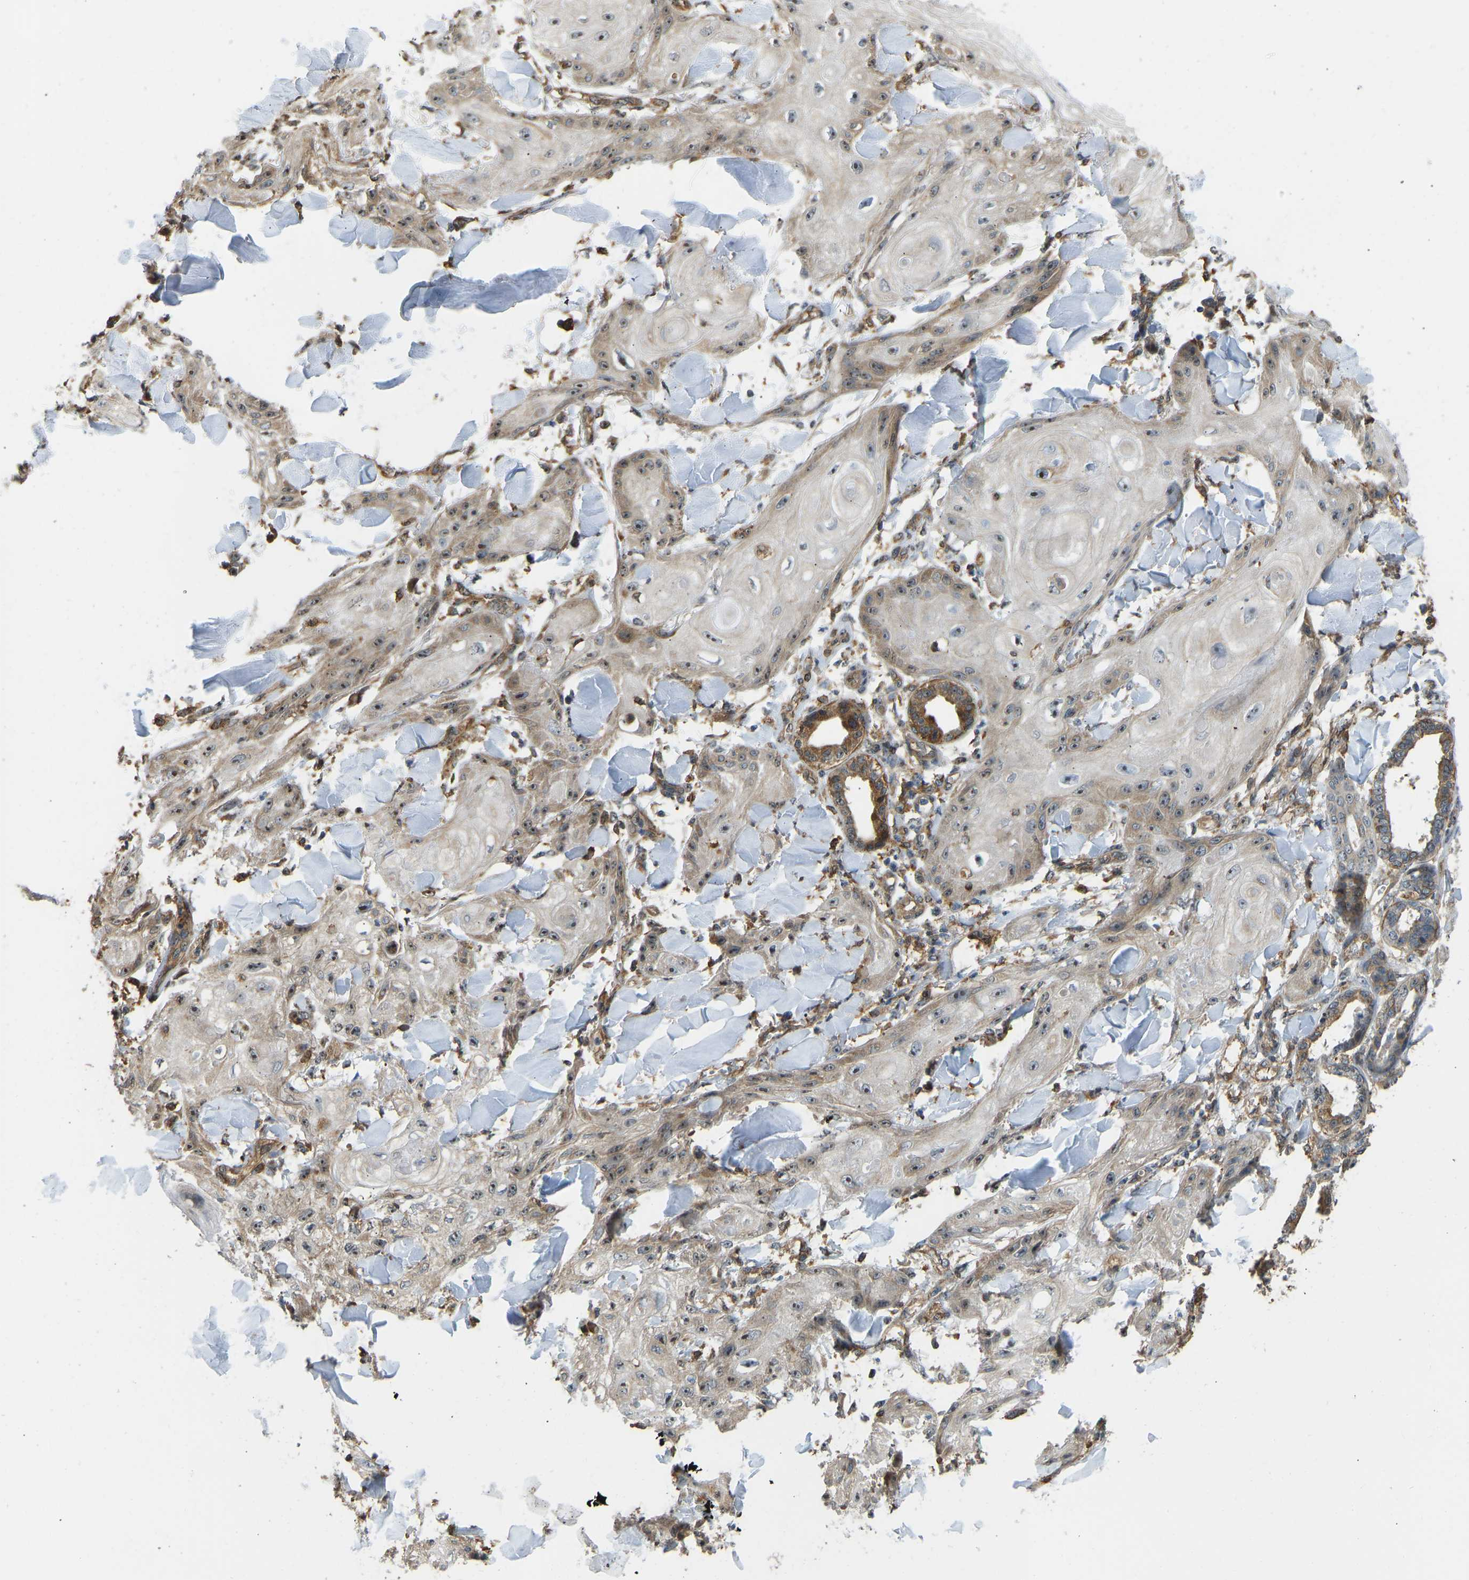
{"staining": {"intensity": "strong", "quantity": ">75%", "location": "cytoplasmic/membranous,nuclear"}, "tissue": "skin cancer", "cell_type": "Tumor cells", "image_type": "cancer", "snomed": [{"axis": "morphology", "description": "Squamous cell carcinoma, NOS"}, {"axis": "topography", "description": "Skin"}], "caption": "A brown stain shows strong cytoplasmic/membranous and nuclear expression of a protein in squamous cell carcinoma (skin) tumor cells. The staining was performed using DAB (3,3'-diaminobenzidine) to visualize the protein expression in brown, while the nuclei were stained in blue with hematoxylin (Magnification: 20x).", "gene": "OS9", "patient": {"sex": "male", "age": 74}}